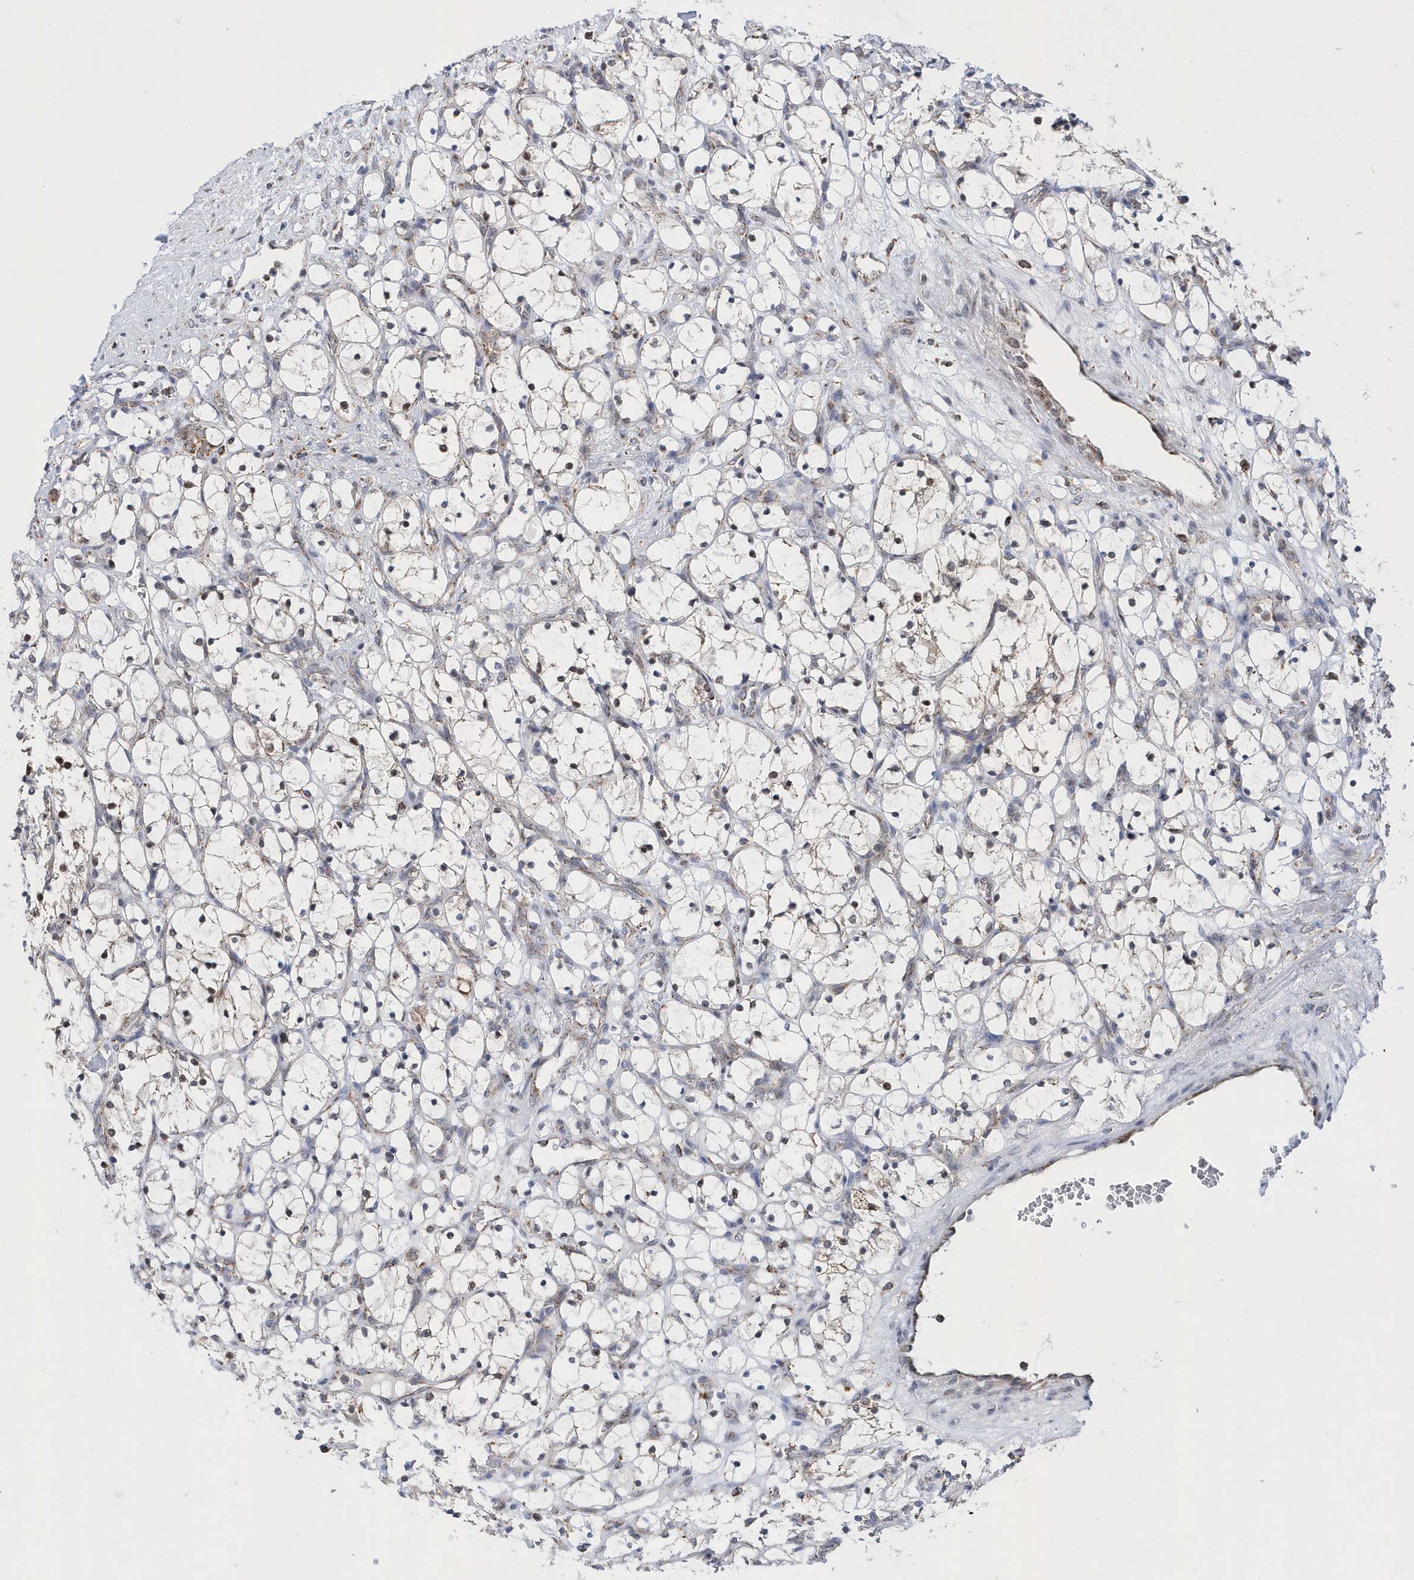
{"staining": {"intensity": "negative", "quantity": "none", "location": "none"}, "tissue": "renal cancer", "cell_type": "Tumor cells", "image_type": "cancer", "snomed": [{"axis": "morphology", "description": "Adenocarcinoma, NOS"}, {"axis": "topography", "description": "Kidney"}], "caption": "Immunohistochemistry image of neoplastic tissue: renal cancer (adenocarcinoma) stained with DAB reveals no significant protein expression in tumor cells.", "gene": "SPATA5", "patient": {"sex": "female", "age": 69}}